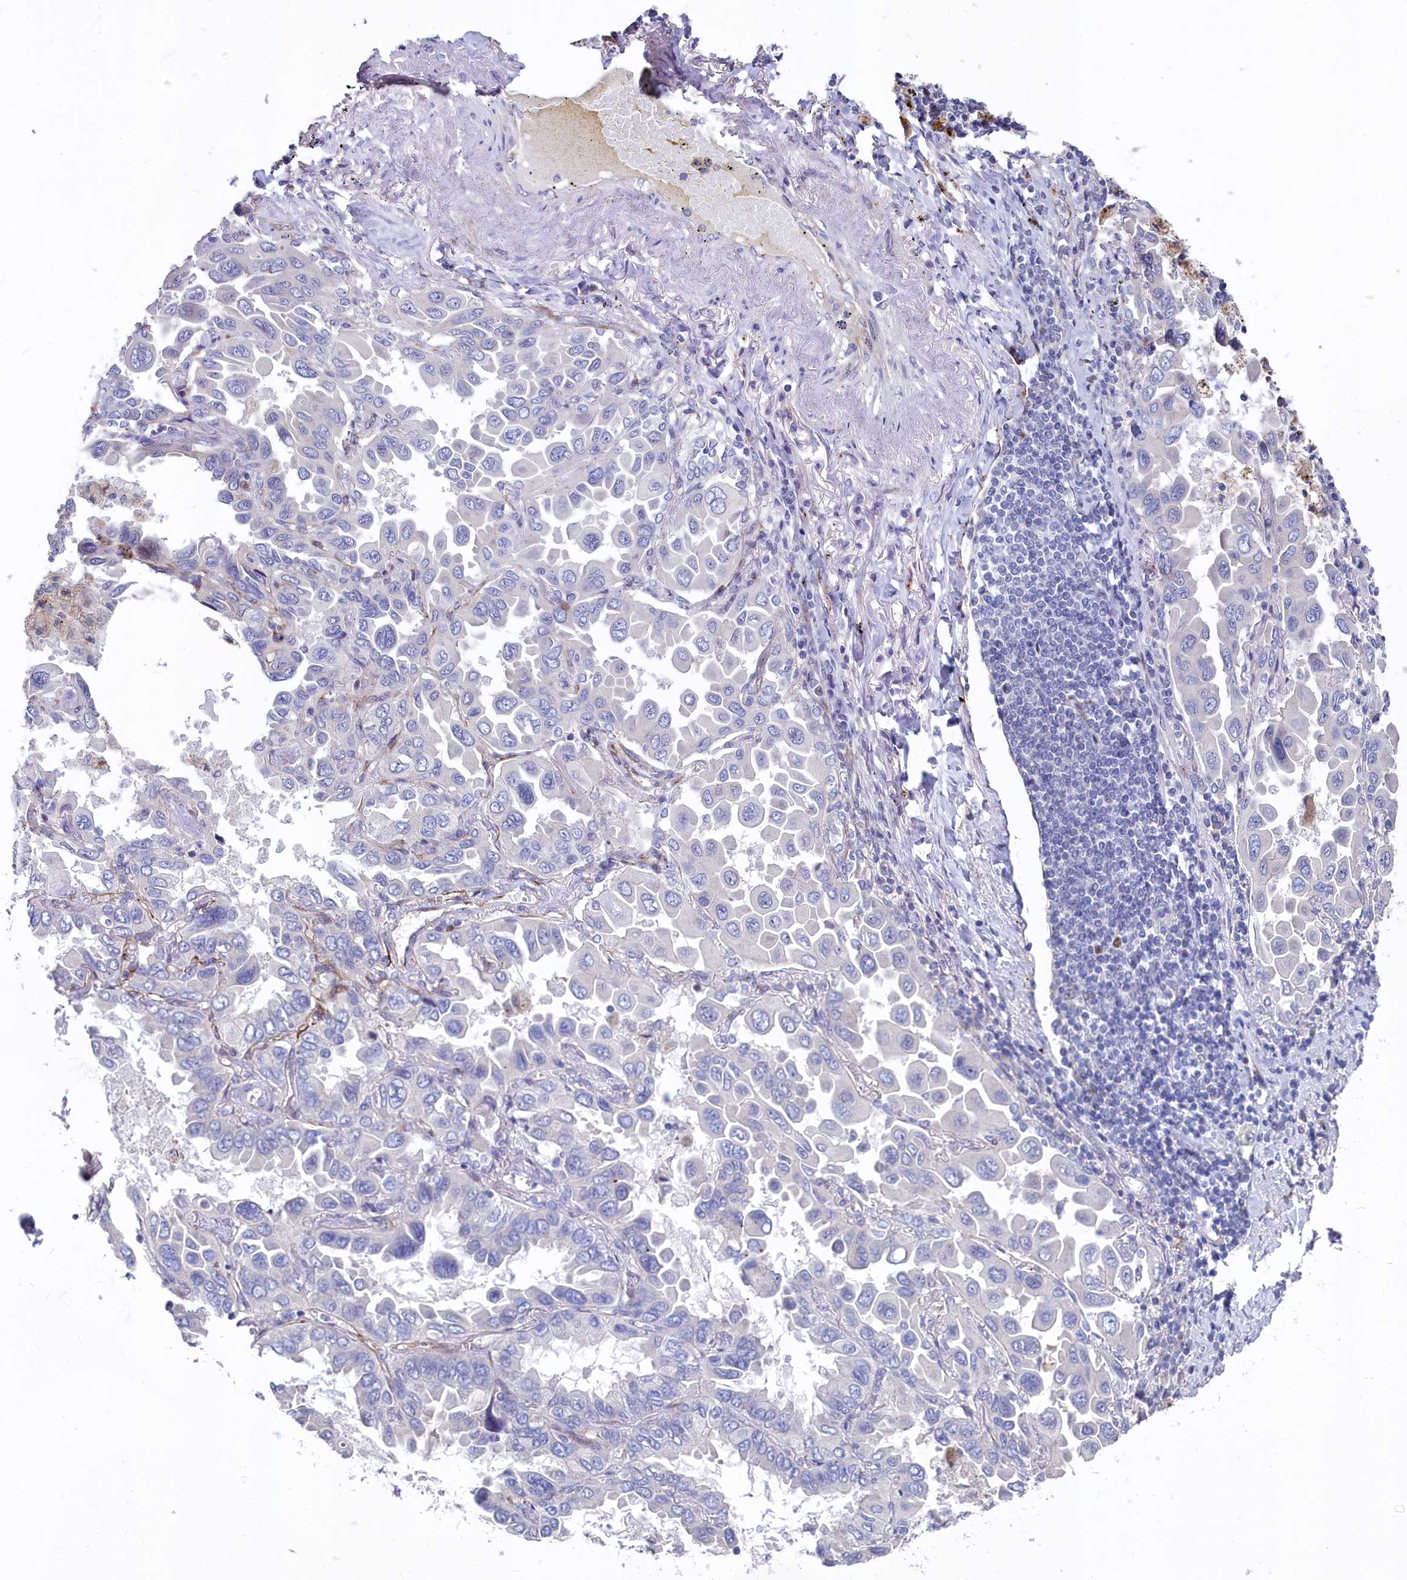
{"staining": {"intensity": "negative", "quantity": "none", "location": "none"}, "tissue": "lung cancer", "cell_type": "Tumor cells", "image_type": "cancer", "snomed": [{"axis": "morphology", "description": "Adenocarcinoma, NOS"}, {"axis": "topography", "description": "Lung"}], "caption": "This is an immunohistochemistry photomicrograph of human adenocarcinoma (lung). There is no positivity in tumor cells.", "gene": "ASXL3", "patient": {"sex": "male", "age": 64}}